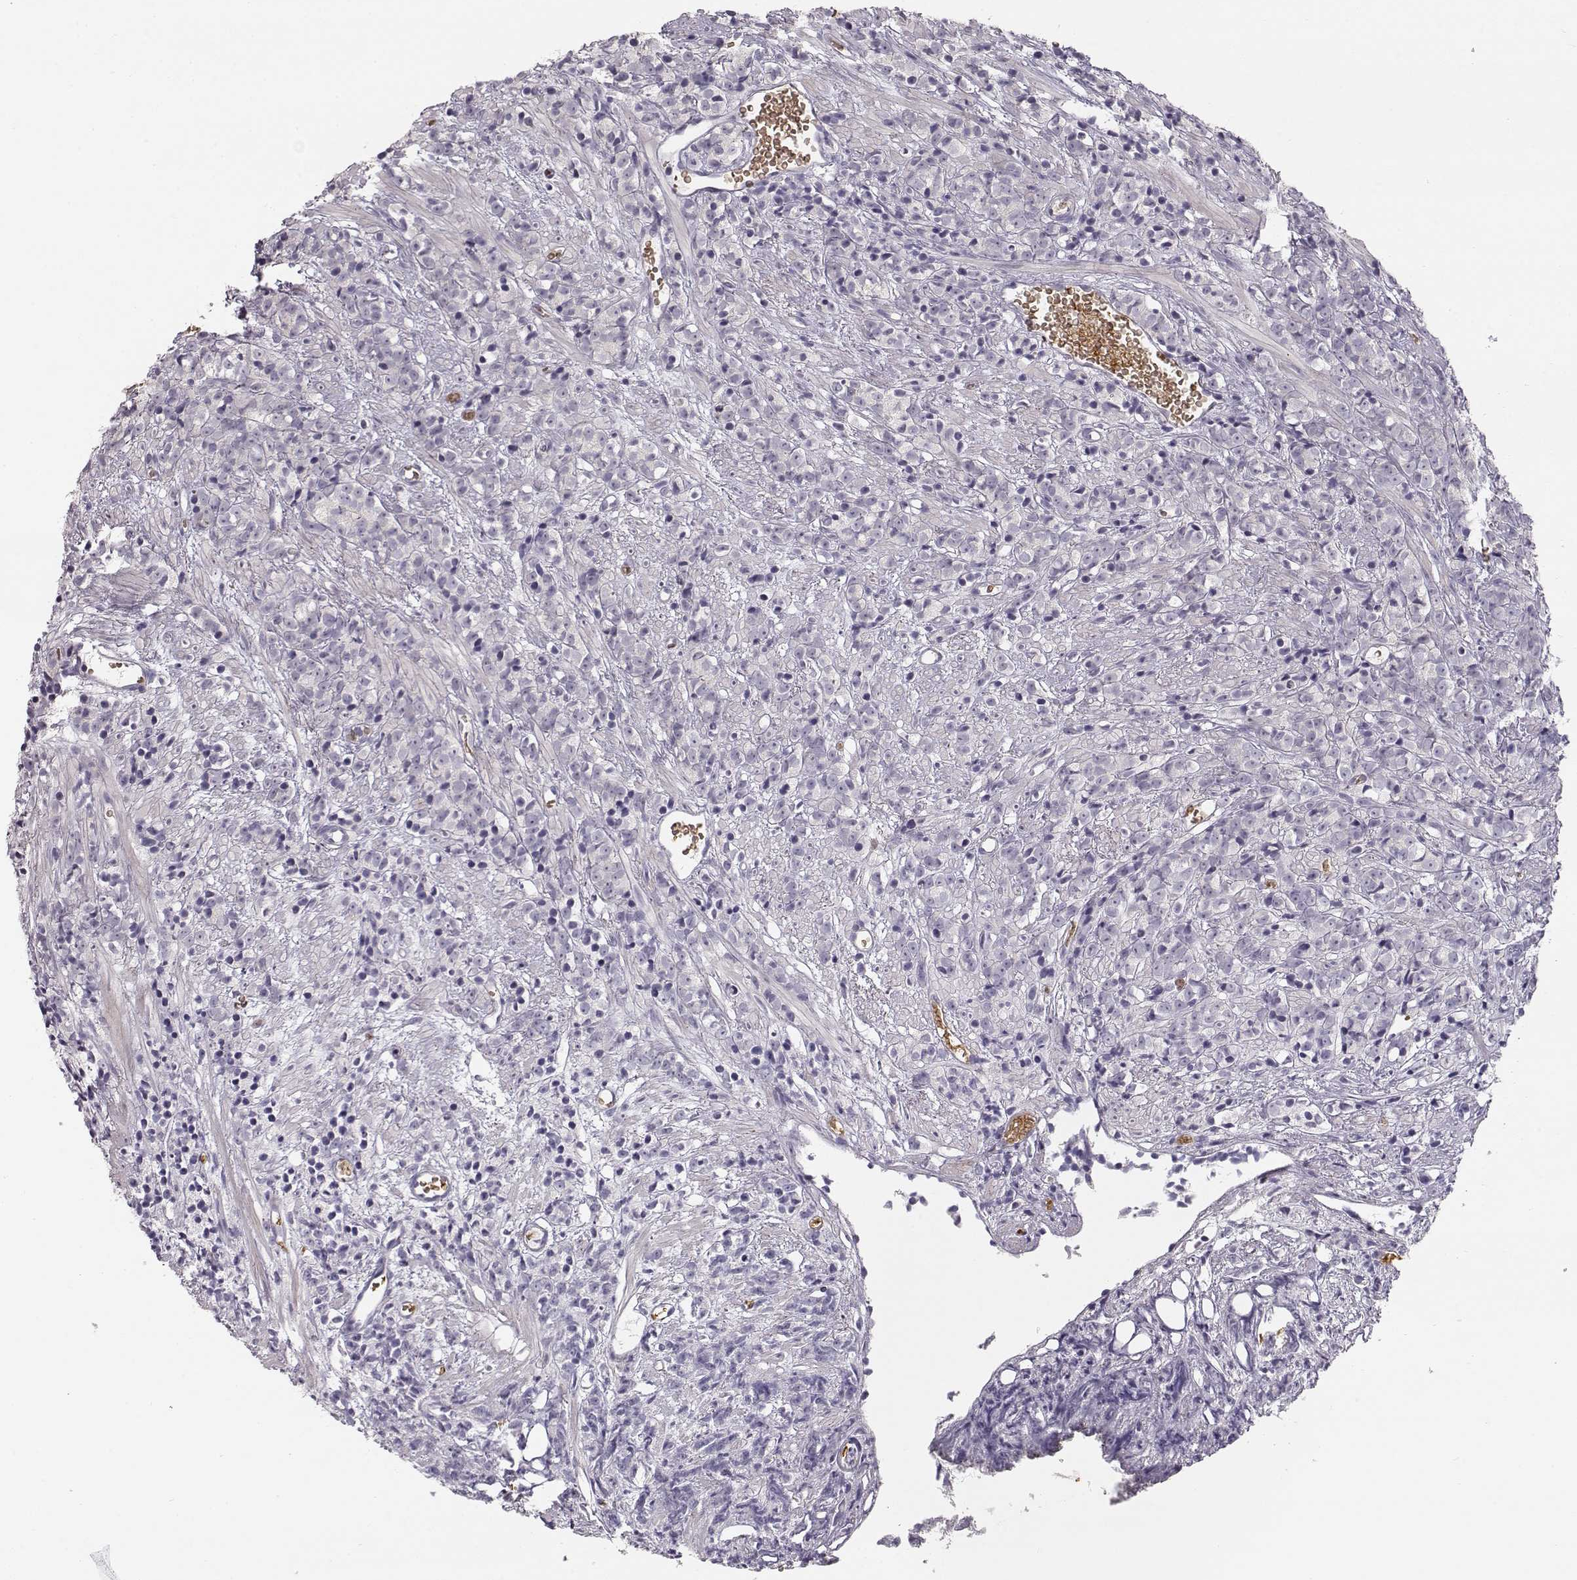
{"staining": {"intensity": "negative", "quantity": "none", "location": "none"}, "tissue": "prostate cancer", "cell_type": "Tumor cells", "image_type": "cancer", "snomed": [{"axis": "morphology", "description": "Adenocarcinoma, High grade"}, {"axis": "topography", "description": "Prostate"}], "caption": "A micrograph of human prostate cancer (adenocarcinoma (high-grade)) is negative for staining in tumor cells.", "gene": "TTC26", "patient": {"sex": "male", "age": 81}}